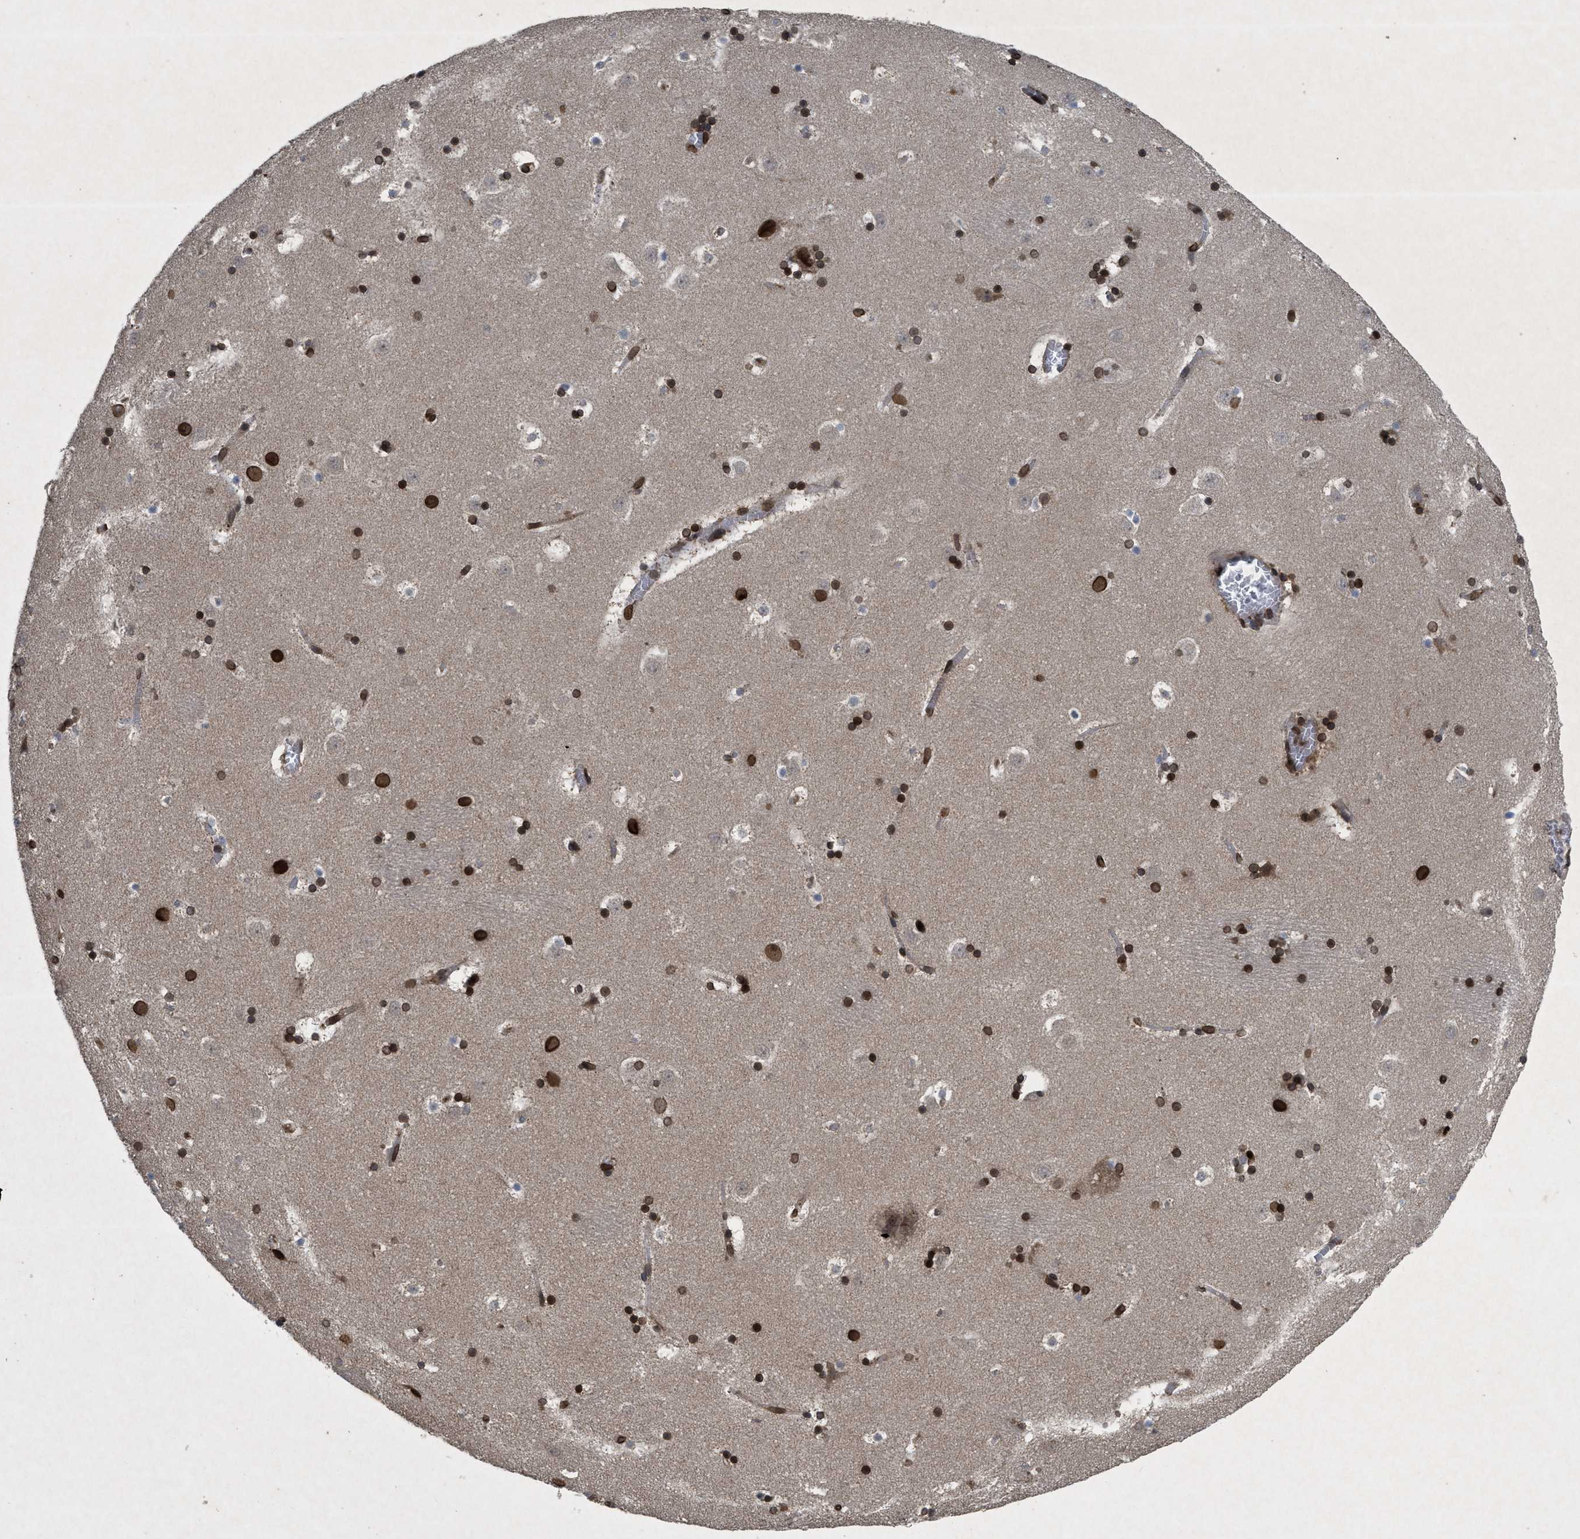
{"staining": {"intensity": "strong", "quantity": ">75%", "location": "cytoplasmic/membranous,nuclear"}, "tissue": "caudate", "cell_type": "Glial cells", "image_type": "normal", "snomed": [{"axis": "morphology", "description": "Normal tissue, NOS"}, {"axis": "topography", "description": "Lateral ventricle wall"}], "caption": "IHC of unremarkable human caudate displays high levels of strong cytoplasmic/membranous,nuclear positivity in about >75% of glial cells.", "gene": "CRY1", "patient": {"sex": "male", "age": 45}}